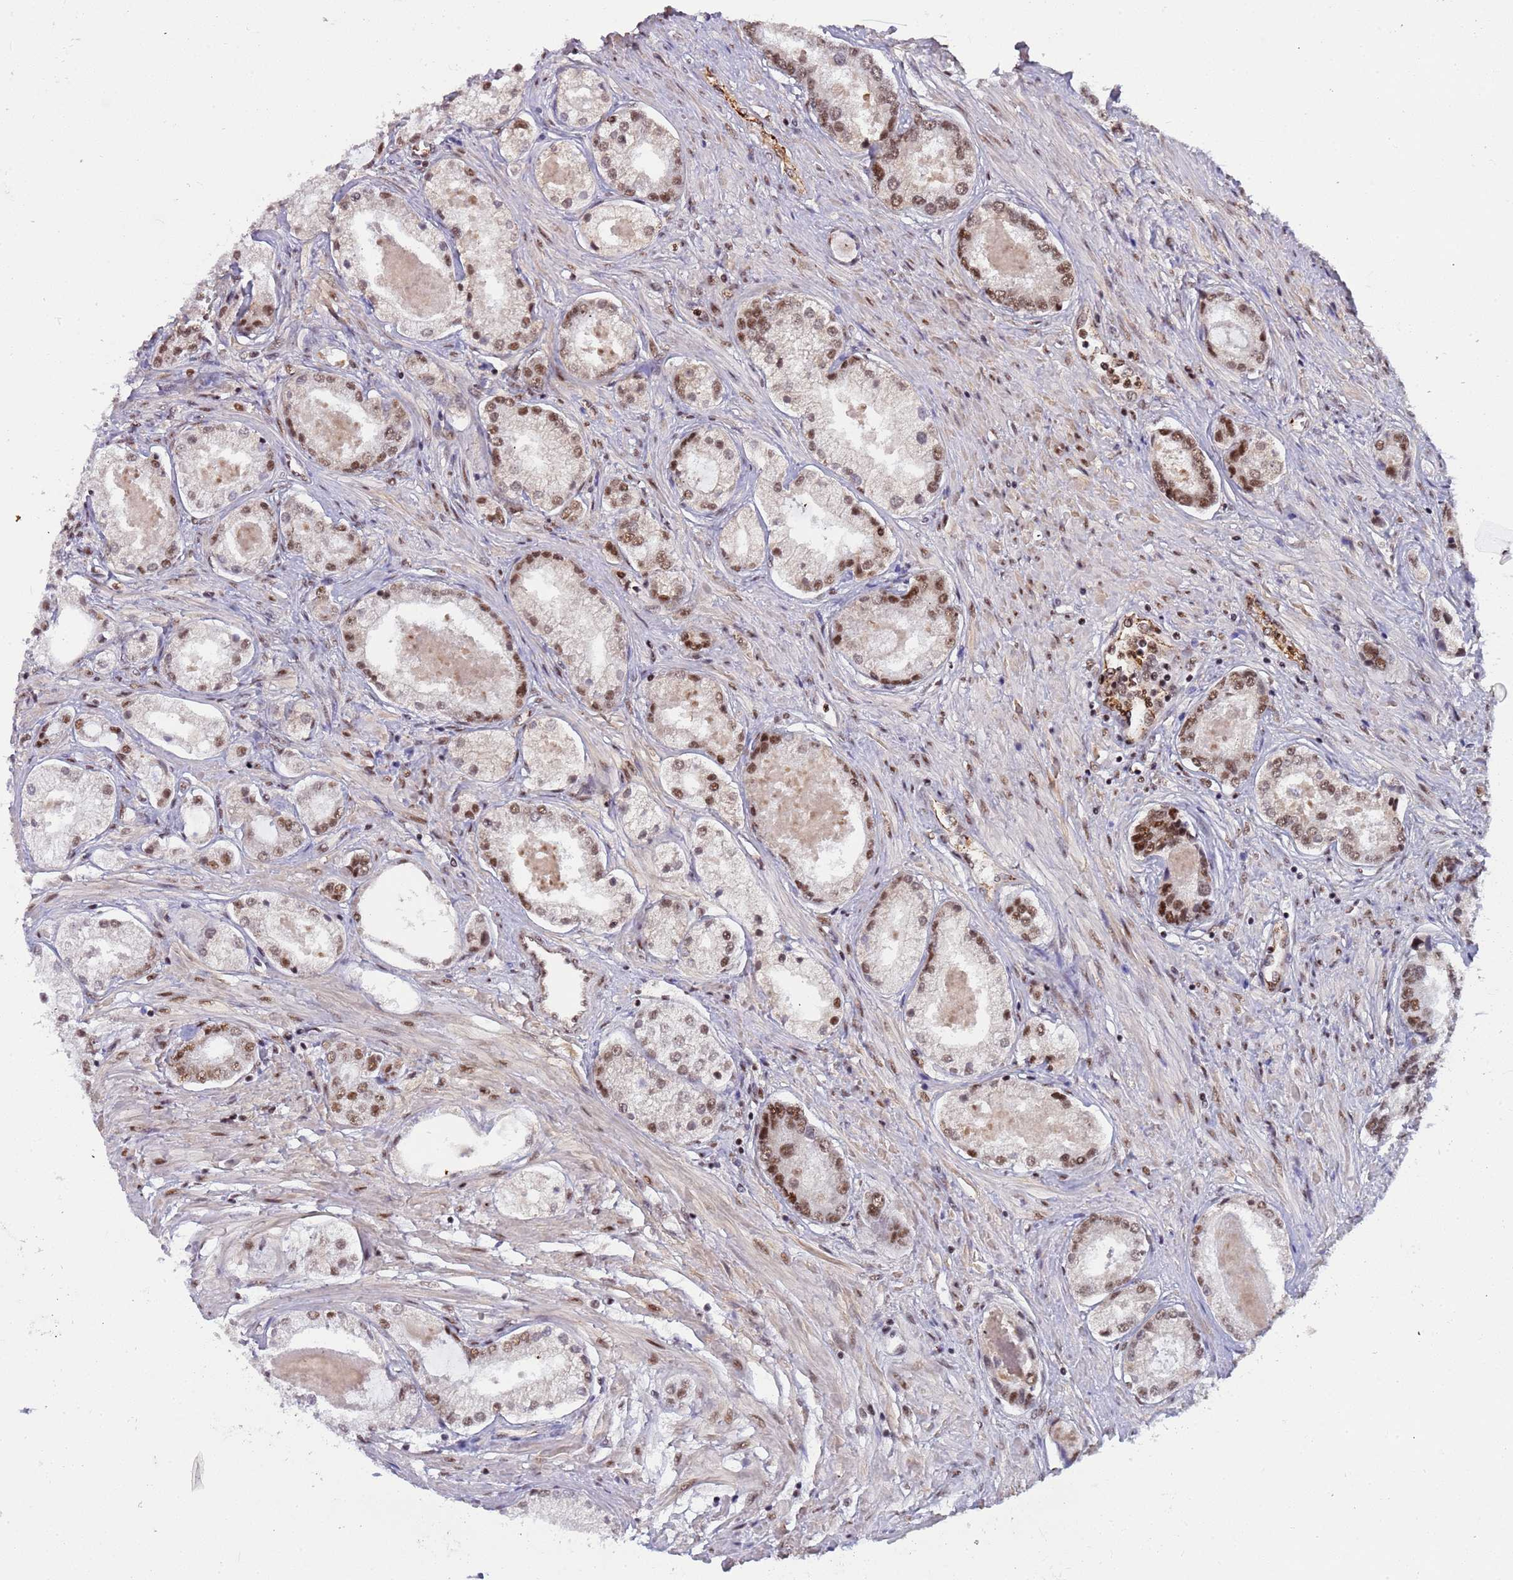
{"staining": {"intensity": "strong", "quantity": "25%-75%", "location": "nuclear"}, "tissue": "prostate cancer", "cell_type": "Tumor cells", "image_type": "cancer", "snomed": [{"axis": "morphology", "description": "Adenocarcinoma, Low grade"}, {"axis": "topography", "description": "Prostate"}], "caption": "A brown stain highlights strong nuclear positivity of a protein in prostate cancer (low-grade adenocarcinoma) tumor cells.", "gene": "SRRT", "patient": {"sex": "male", "age": 68}}